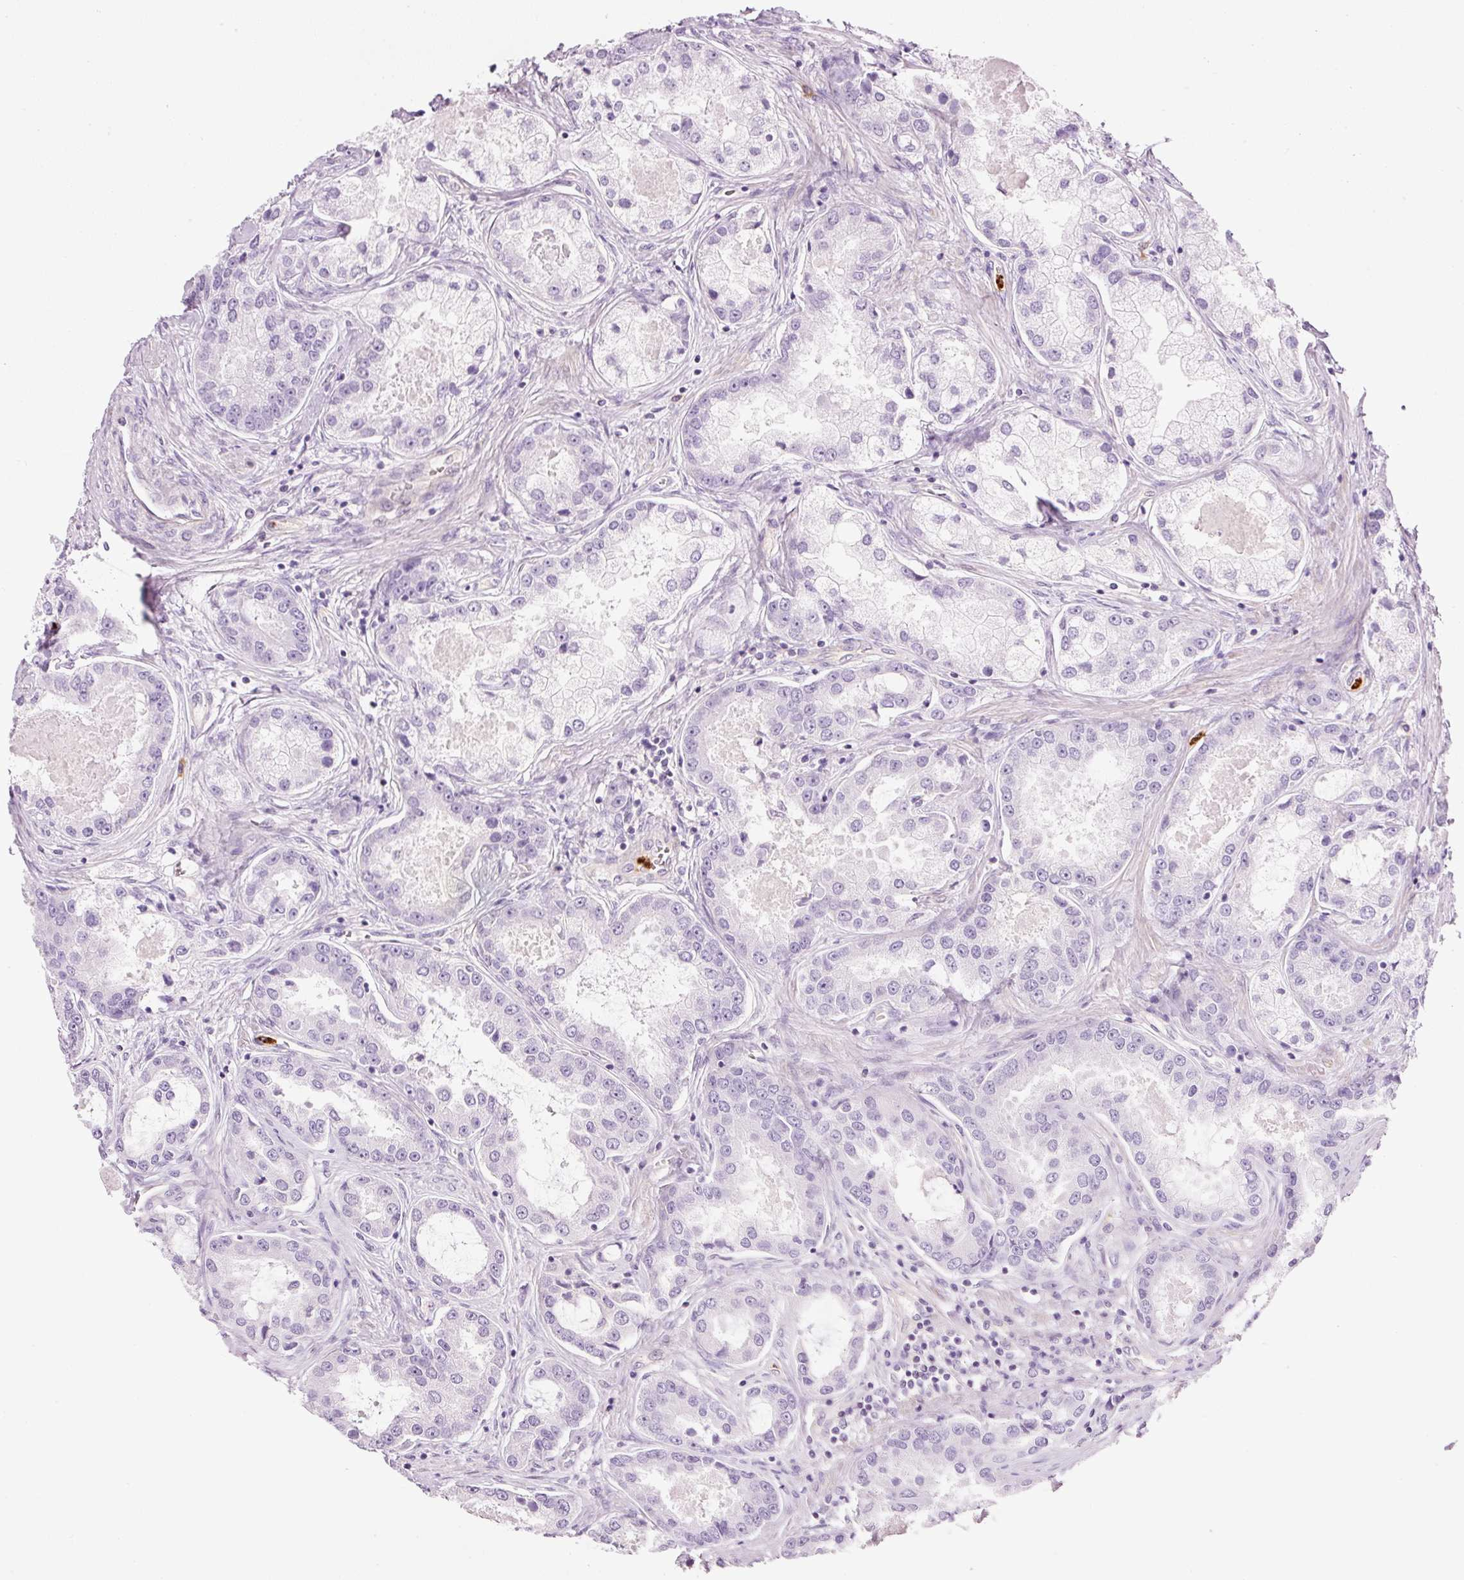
{"staining": {"intensity": "negative", "quantity": "none", "location": "none"}, "tissue": "prostate cancer", "cell_type": "Tumor cells", "image_type": "cancer", "snomed": [{"axis": "morphology", "description": "Adenocarcinoma, Low grade"}, {"axis": "topography", "description": "Prostate"}], "caption": "Immunohistochemistry (IHC) image of neoplastic tissue: low-grade adenocarcinoma (prostate) stained with DAB displays no significant protein positivity in tumor cells.", "gene": "MAP3K3", "patient": {"sex": "male", "age": 68}}